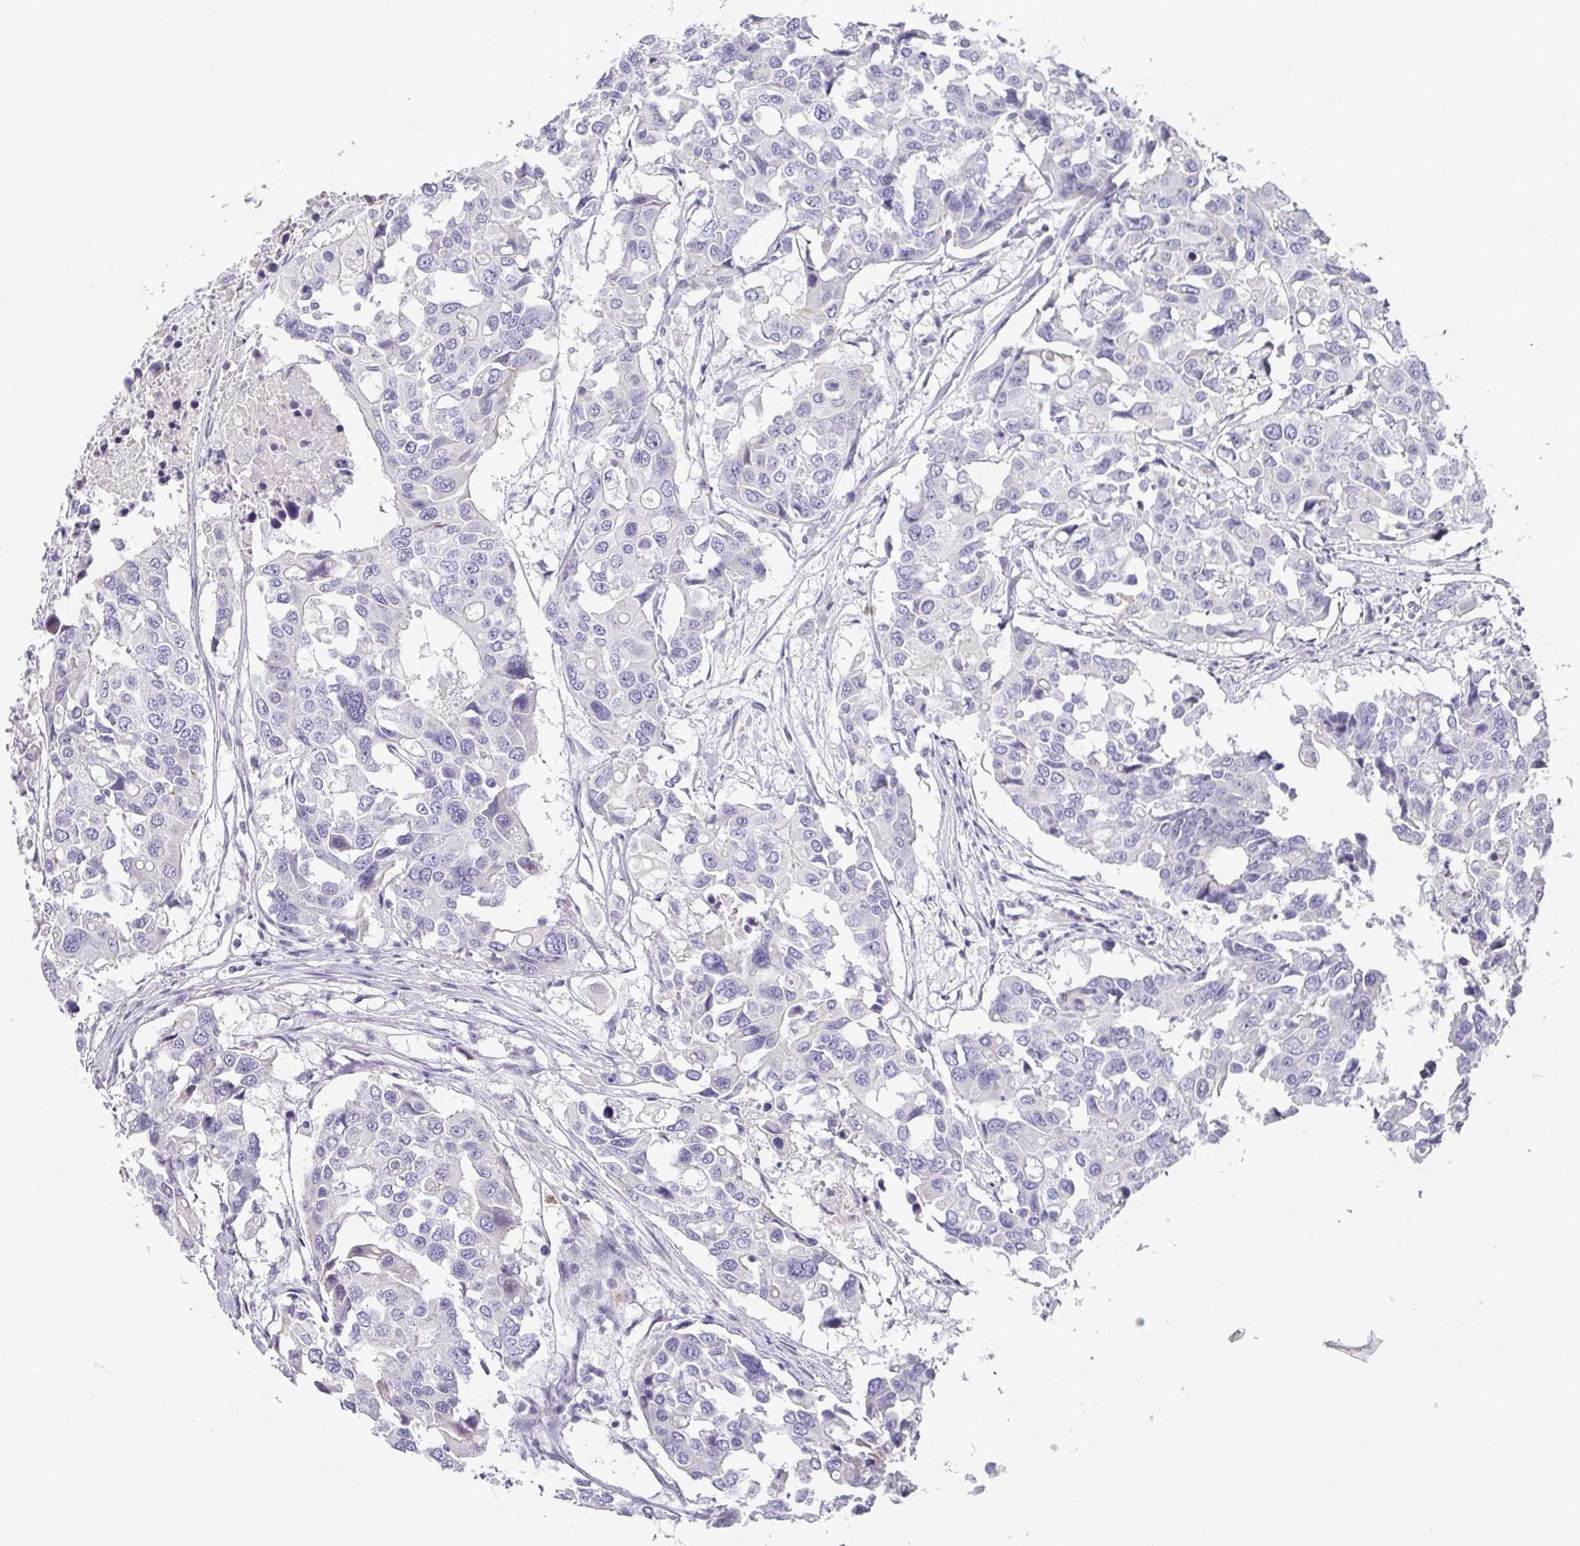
{"staining": {"intensity": "negative", "quantity": "none", "location": "none"}, "tissue": "colorectal cancer", "cell_type": "Tumor cells", "image_type": "cancer", "snomed": [{"axis": "morphology", "description": "Adenocarcinoma, NOS"}, {"axis": "topography", "description": "Colon"}], "caption": "Immunohistochemistry (IHC) photomicrograph of neoplastic tissue: human colorectal adenocarcinoma stained with DAB (3,3'-diaminobenzidine) exhibits no significant protein positivity in tumor cells.", "gene": "BTLA", "patient": {"sex": "male", "age": 77}}